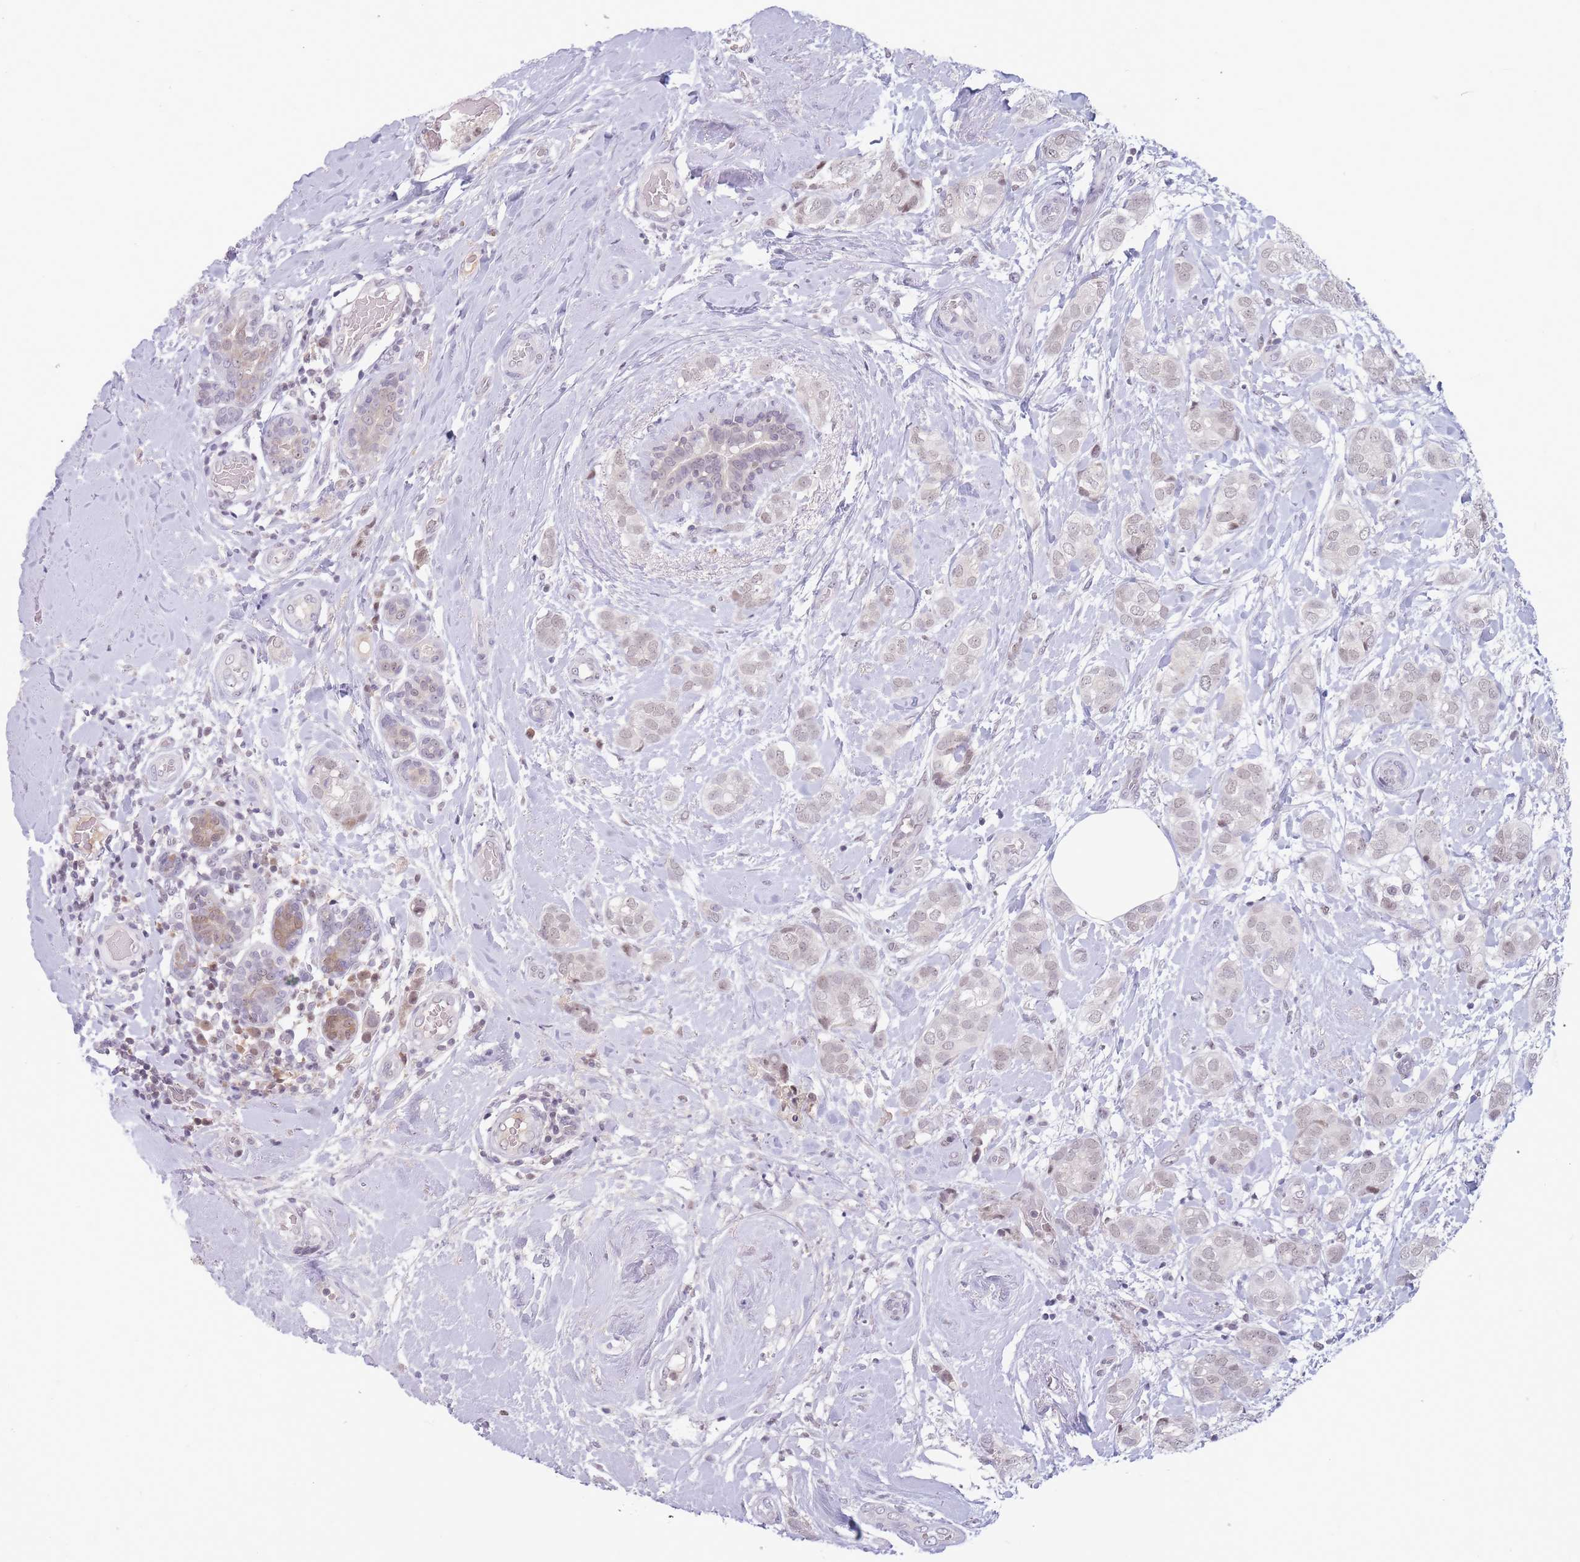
{"staining": {"intensity": "negative", "quantity": "none", "location": "none"}, "tissue": "breast cancer", "cell_type": "Tumor cells", "image_type": "cancer", "snomed": [{"axis": "morphology", "description": "Duct carcinoma"}, {"axis": "topography", "description": "Breast"}], "caption": "This is an immunohistochemistry (IHC) micrograph of human breast invasive ductal carcinoma. There is no expression in tumor cells.", "gene": "ARID3B", "patient": {"sex": "female", "age": 73}}